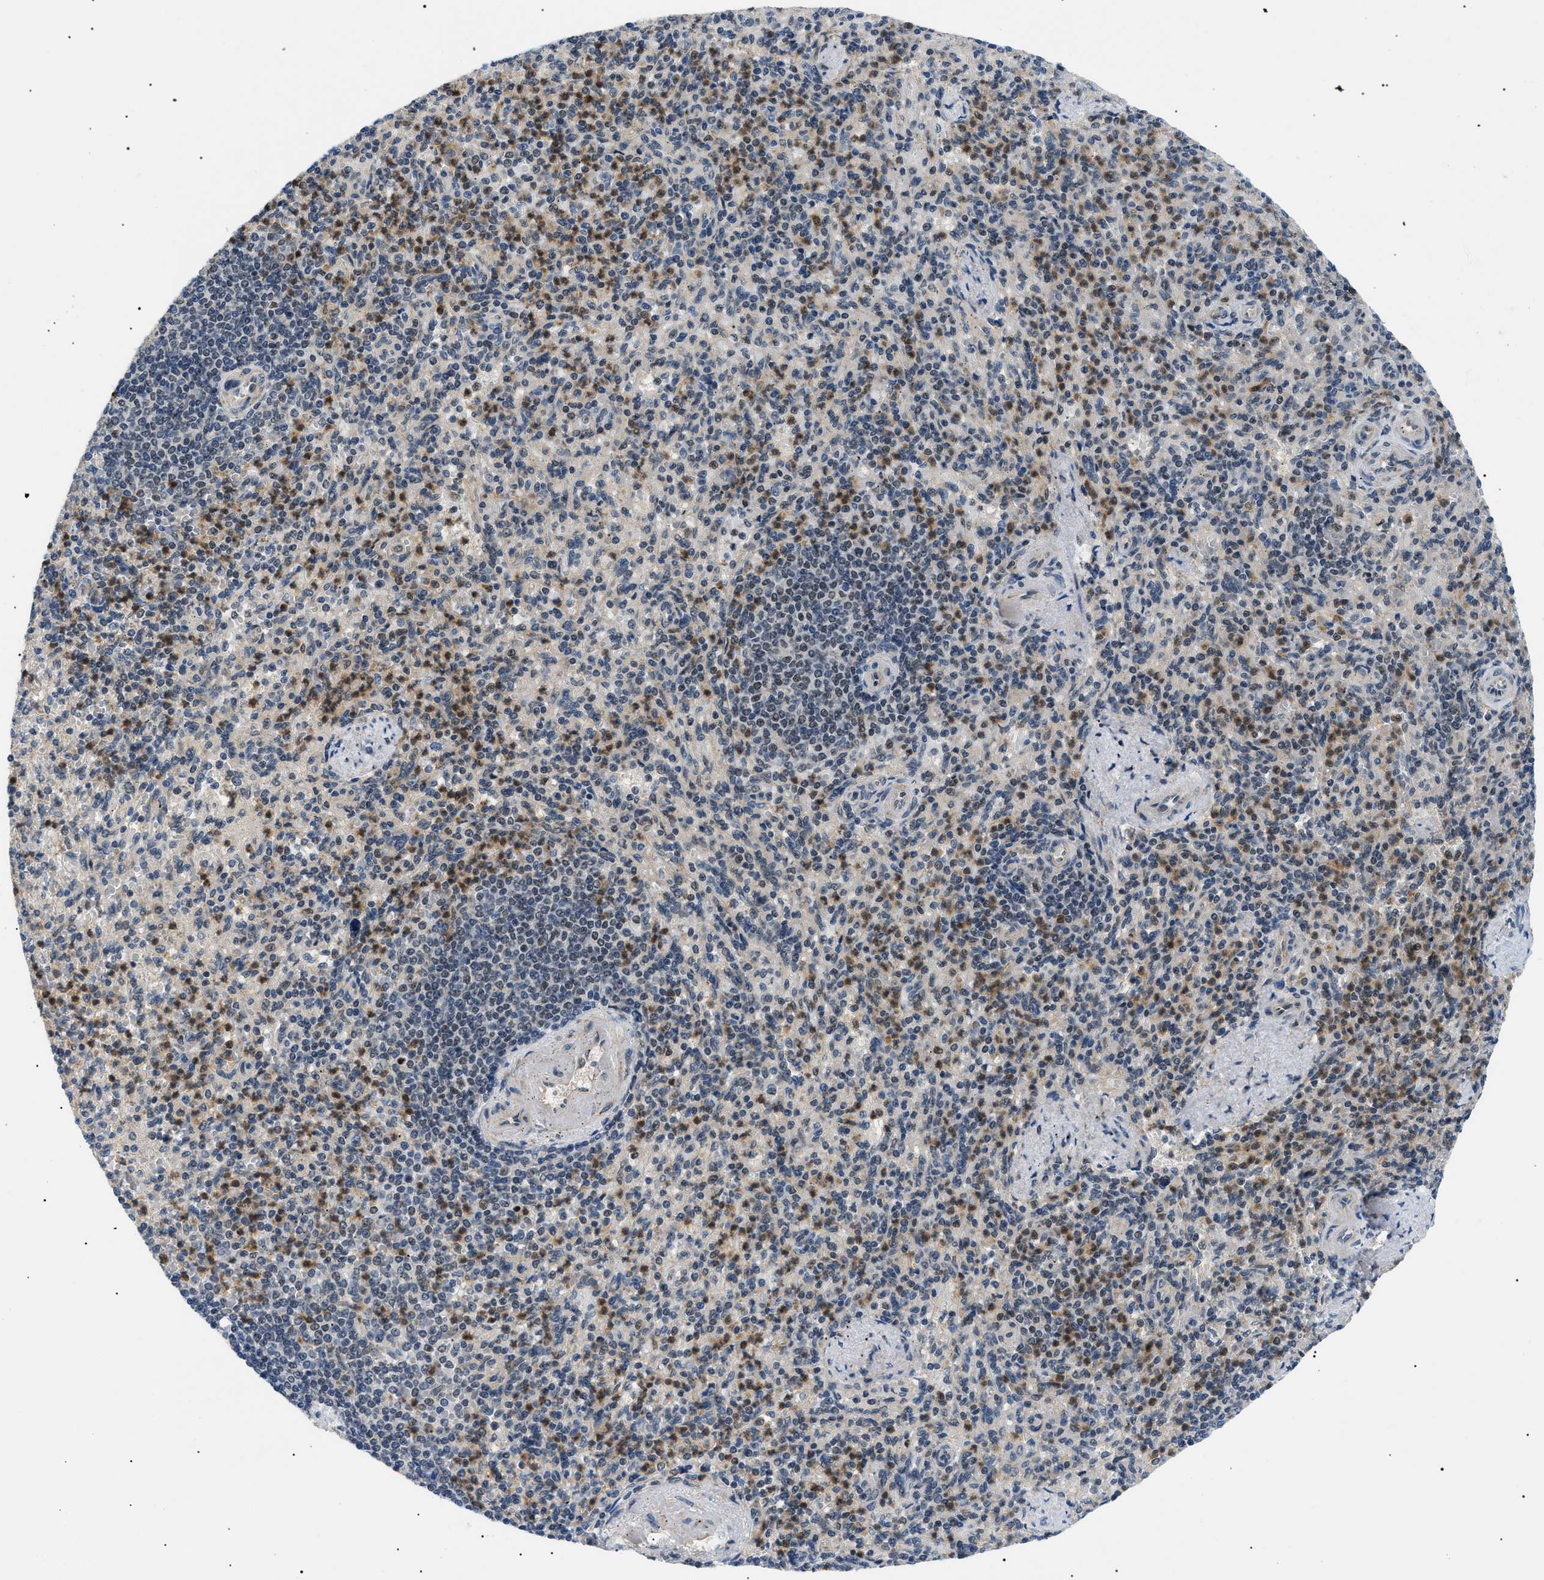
{"staining": {"intensity": "moderate", "quantity": "25%-75%", "location": "cytoplasmic/membranous,nuclear"}, "tissue": "spleen", "cell_type": "Cells in red pulp", "image_type": "normal", "snomed": [{"axis": "morphology", "description": "Normal tissue, NOS"}, {"axis": "topography", "description": "Spleen"}], "caption": "Immunohistochemistry (IHC) (DAB) staining of normal spleen displays moderate cytoplasmic/membranous,nuclear protein staining in about 25%-75% of cells in red pulp.", "gene": "RBM15", "patient": {"sex": "female", "age": 74}}